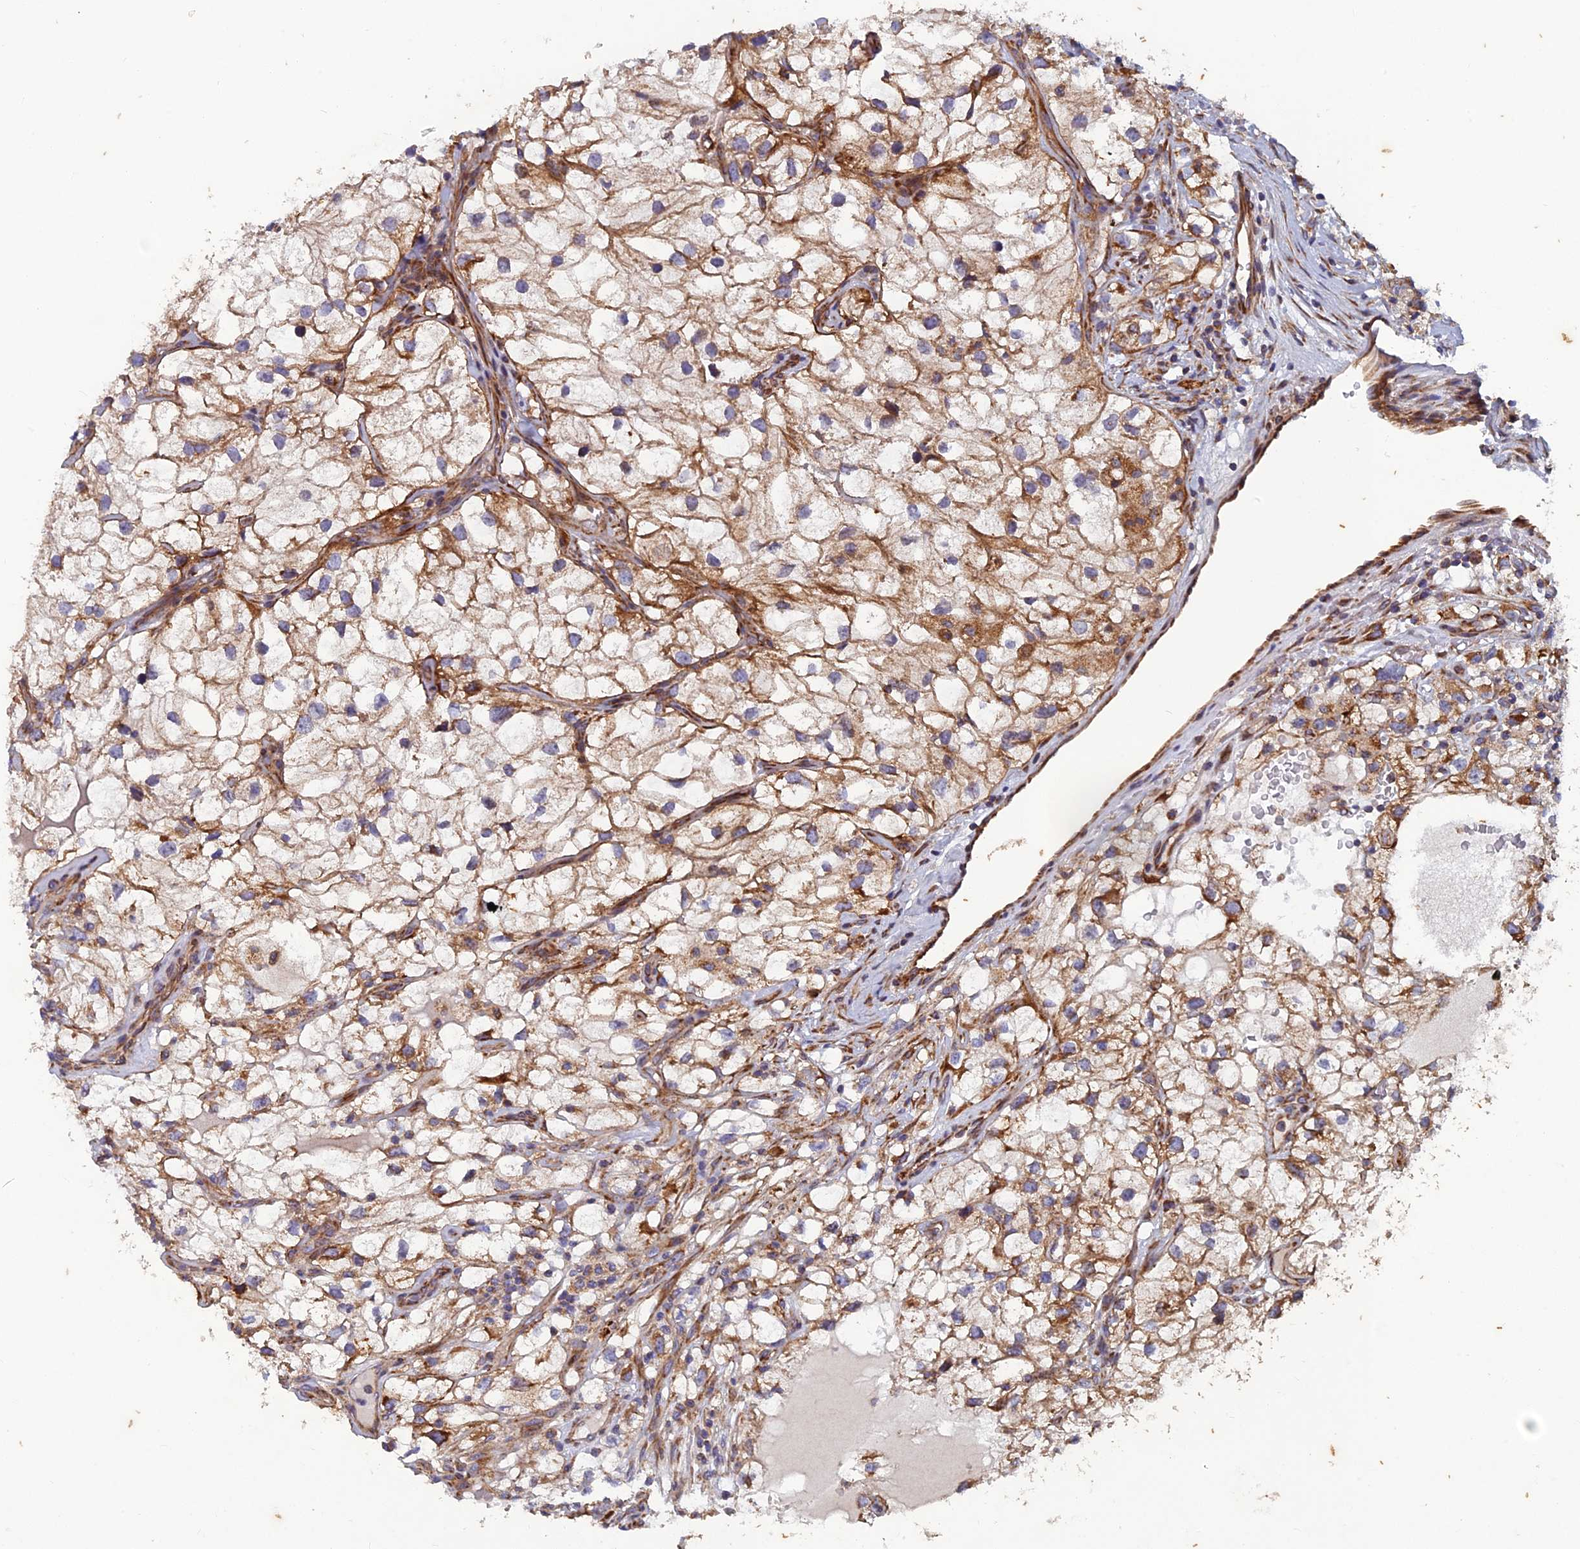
{"staining": {"intensity": "moderate", "quantity": ">75%", "location": "cytoplasmic/membranous"}, "tissue": "renal cancer", "cell_type": "Tumor cells", "image_type": "cancer", "snomed": [{"axis": "morphology", "description": "Adenocarcinoma, NOS"}, {"axis": "topography", "description": "Kidney"}], "caption": "High-magnification brightfield microscopy of renal cancer (adenocarcinoma) stained with DAB (3,3'-diaminobenzidine) (brown) and counterstained with hematoxylin (blue). tumor cells exhibit moderate cytoplasmic/membranous staining is appreciated in approximately>75% of cells.", "gene": "AP4S1", "patient": {"sex": "male", "age": 59}}